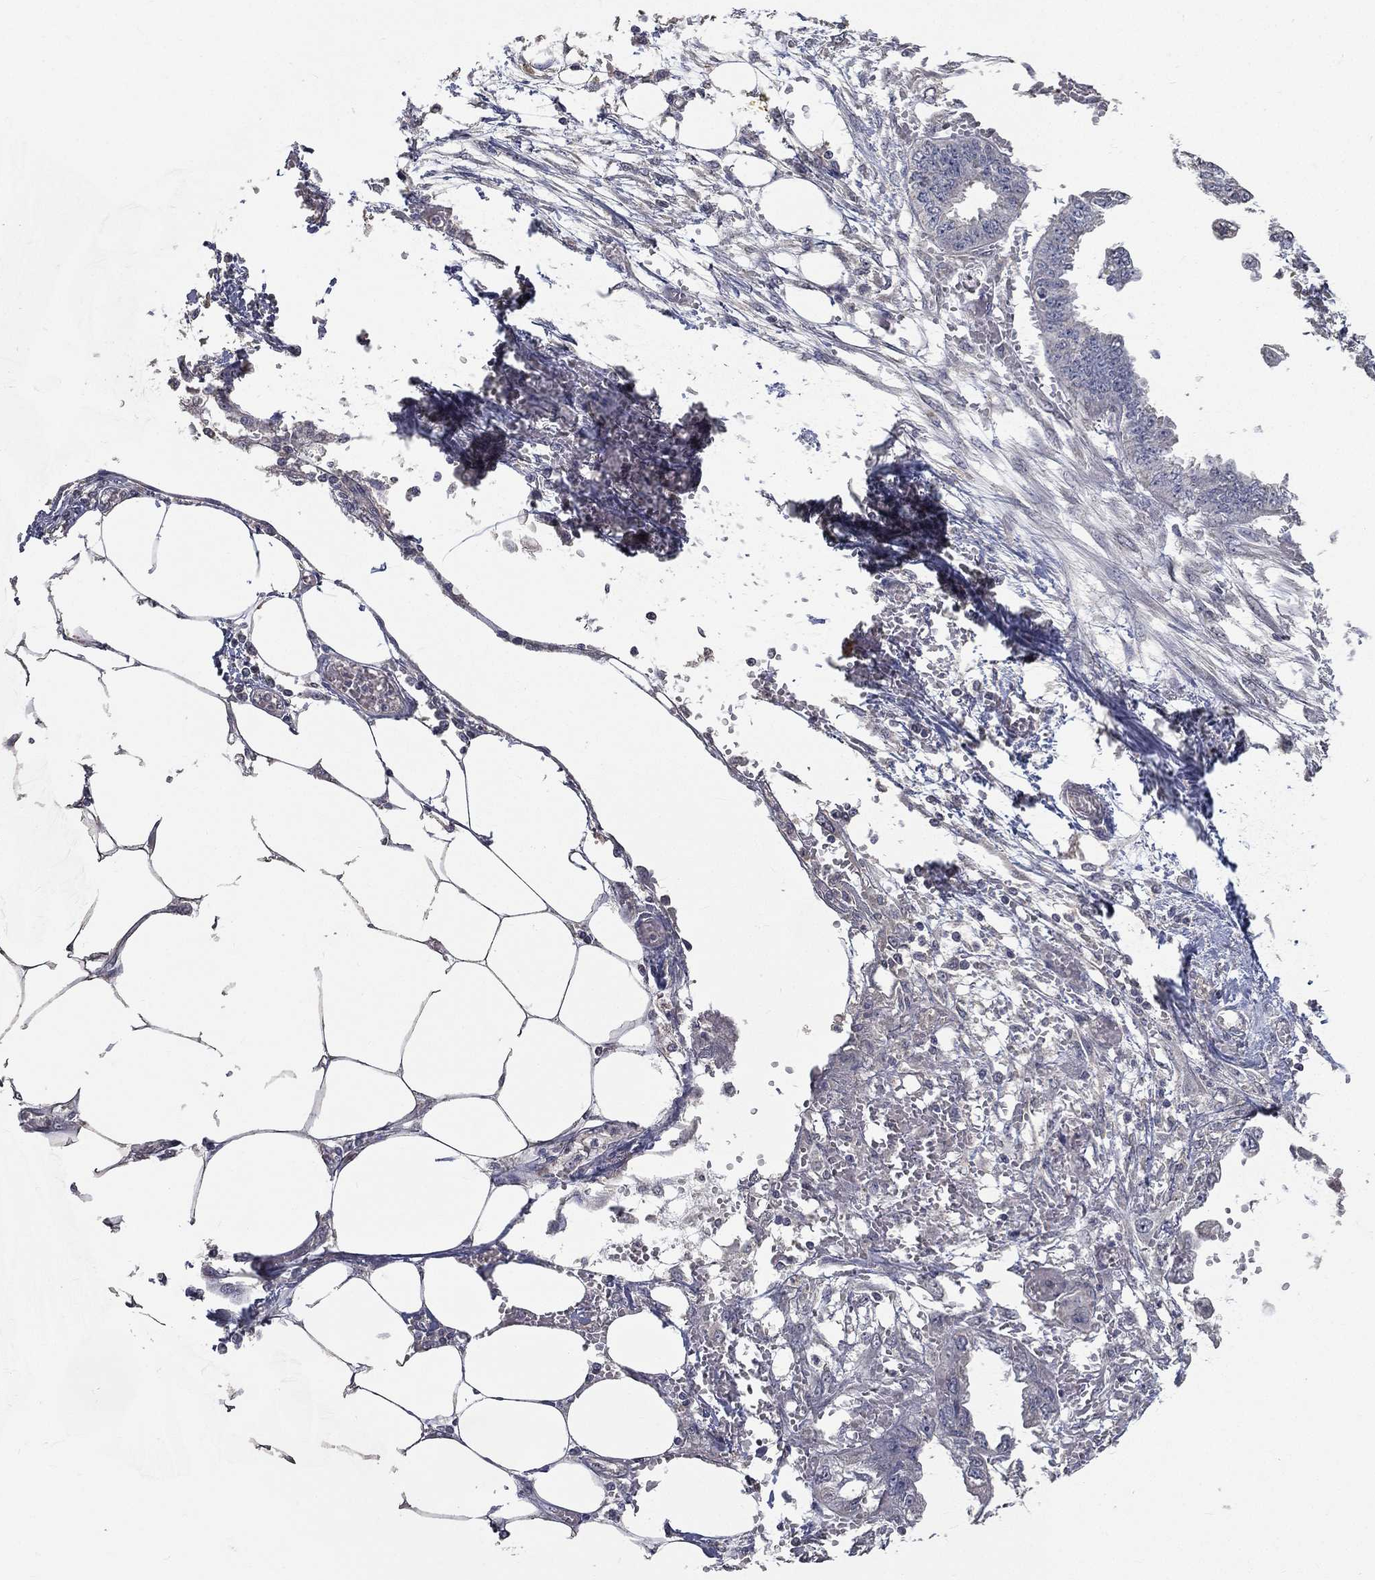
{"staining": {"intensity": "negative", "quantity": "none", "location": "none"}, "tissue": "endometrial cancer", "cell_type": "Tumor cells", "image_type": "cancer", "snomed": [{"axis": "morphology", "description": "Adenocarcinoma, NOS"}, {"axis": "morphology", "description": "Adenocarcinoma, metastatic, NOS"}, {"axis": "topography", "description": "Adipose tissue"}, {"axis": "topography", "description": "Endometrium"}], "caption": "An image of endometrial cancer (adenocarcinoma) stained for a protein demonstrates no brown staining in tumor cells. (Stains: DAB IHC with hematoxylin counter stain, Microscopy: brightfield microscopy at high magnification).", "gene": "SNAP25", "patient": {"sex": "female", "age": 67}}